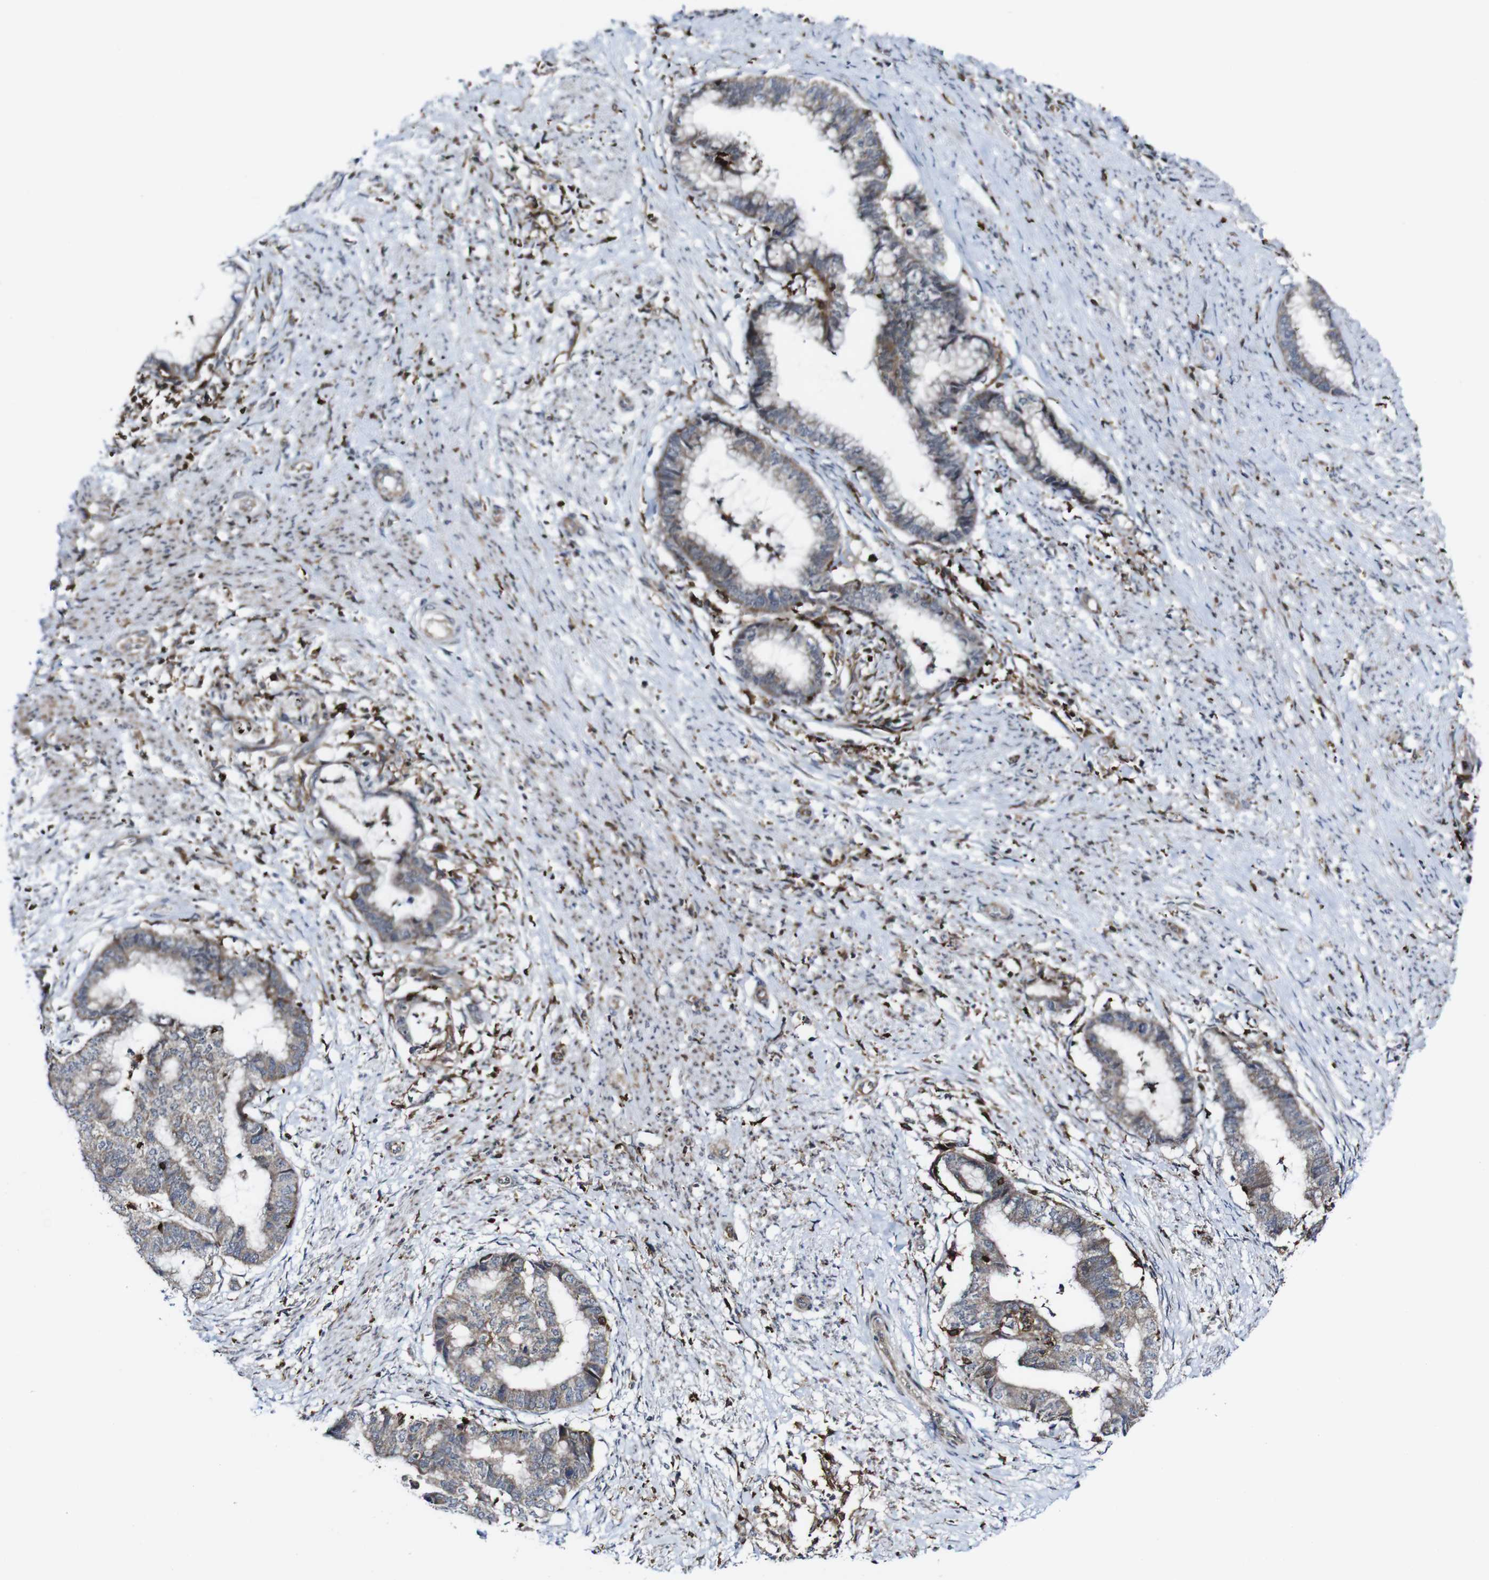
{"staining": {"intensity": "weak", "quantity": ">75%", "location": "cytoplasmic/membranous"}, "tissue": "endometrial cancer", "cell_type": "Tumor cells", "image_type": "cancer", "snomed": [{"axis": "morphology", "description": "Necrosis, NOS"}, {"axis": "morphology", "description": "Adenocarcinoma, NOS"}, {"axis": "topography", "description": "Endometrium"}], "caption": "A brown stain shows weak cytoplasmic/membranous expression of a protein in endometrial cancer (adenocarcinoma) tumor cells.", "gene": "JAK2", "patient": {"sex": "female", "age": 79}}